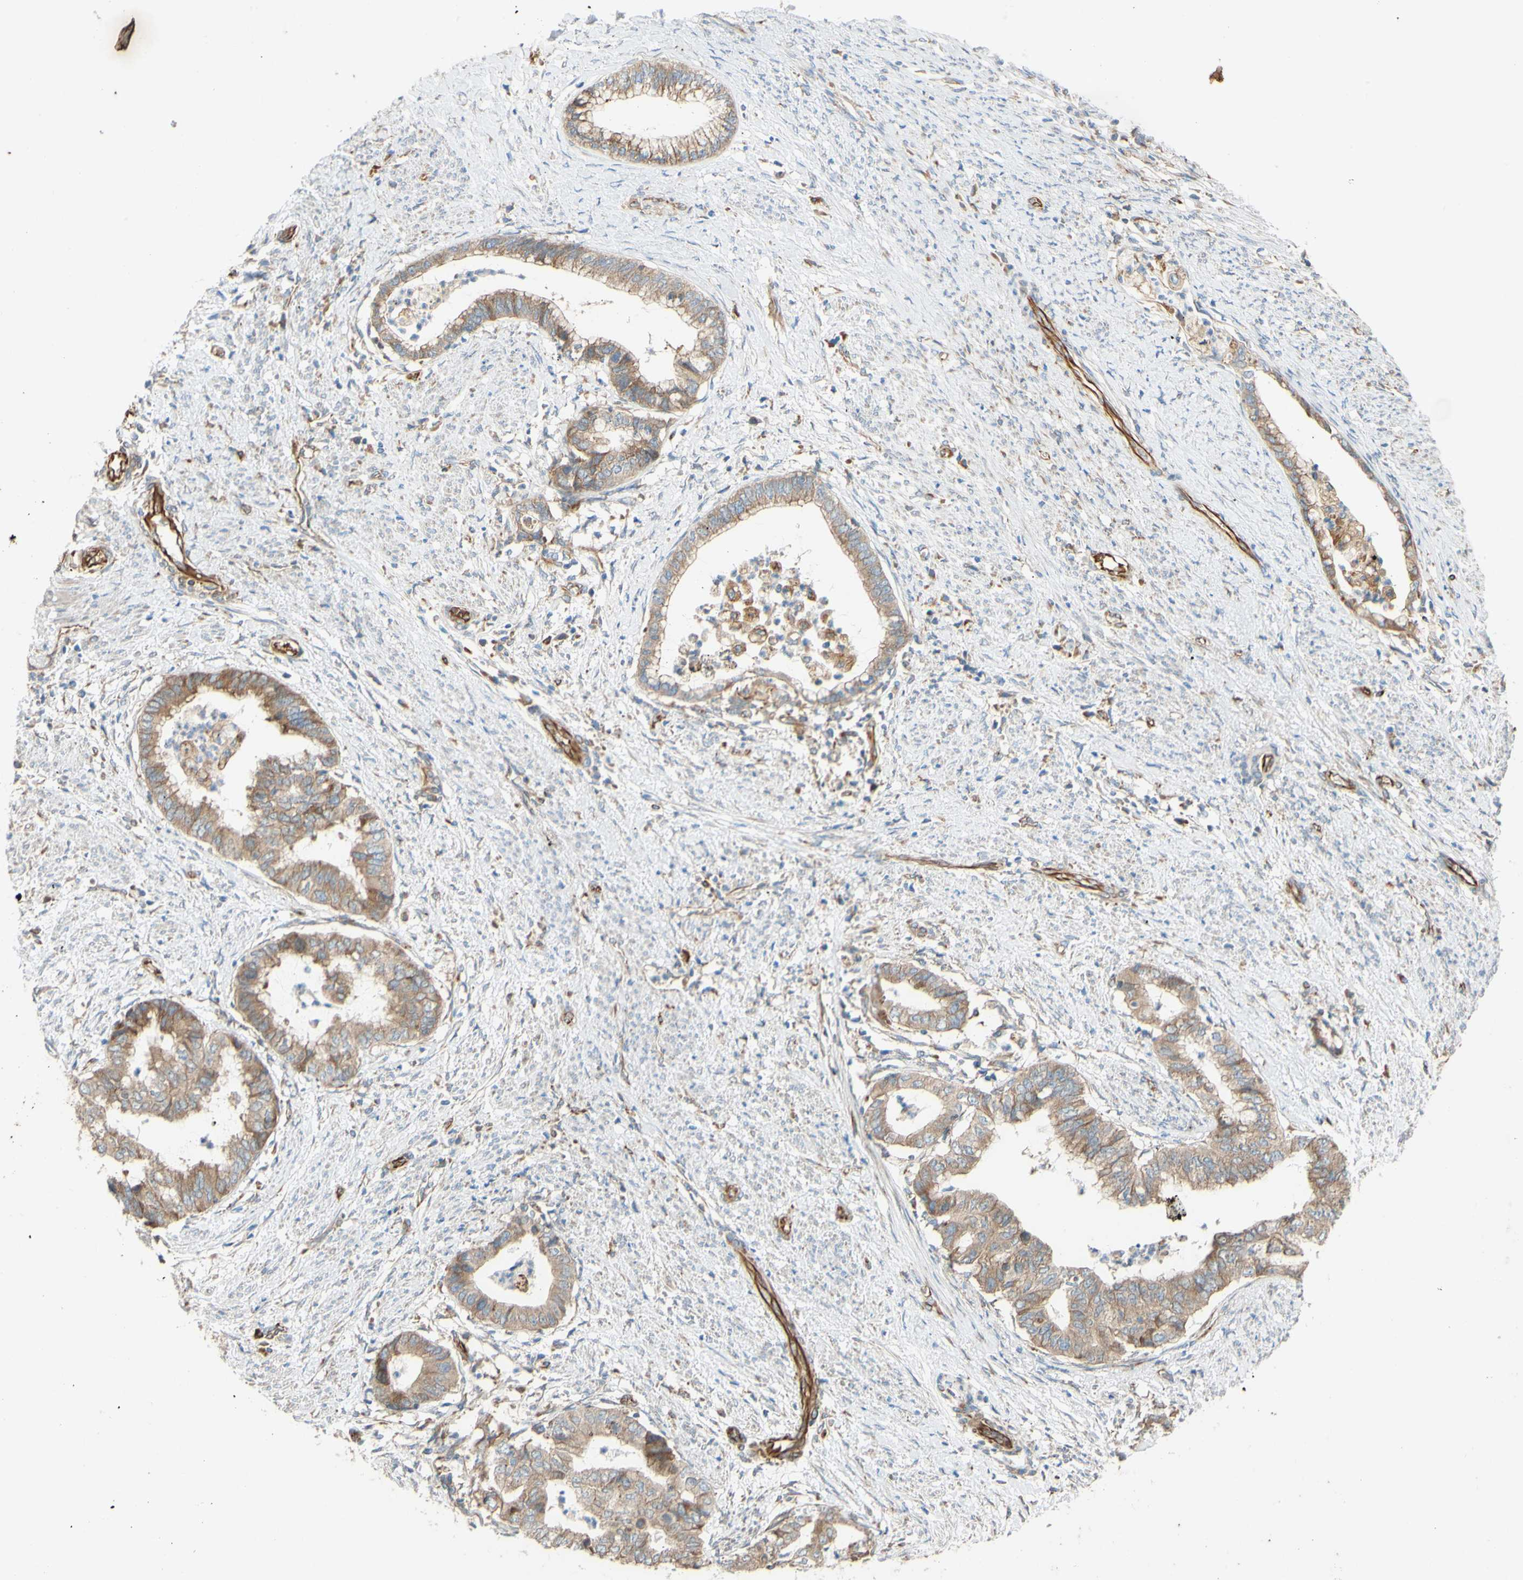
{"staining": {"intensity": "moderate", "quantity": ">75%", "location": "cytoplasmic/membranous"}, "tissue": "endometrial cancer", "cell_type": "Tumor cells", "image_type": "cancer", "snomed": [{"axis": "morphology", "description": "Necrosis, NOS"}, {"axis": "morphology", "description": "Adenocarcinoma, NOS"}, {"axis": "topography", "description": "Endometrium"}], "caption": "Human endometrial cancer stained with a protein marker reveals moderate staining in tumor cells.", "gene": "C1orf43", "patient": {"sex": "female", "age": 79}}